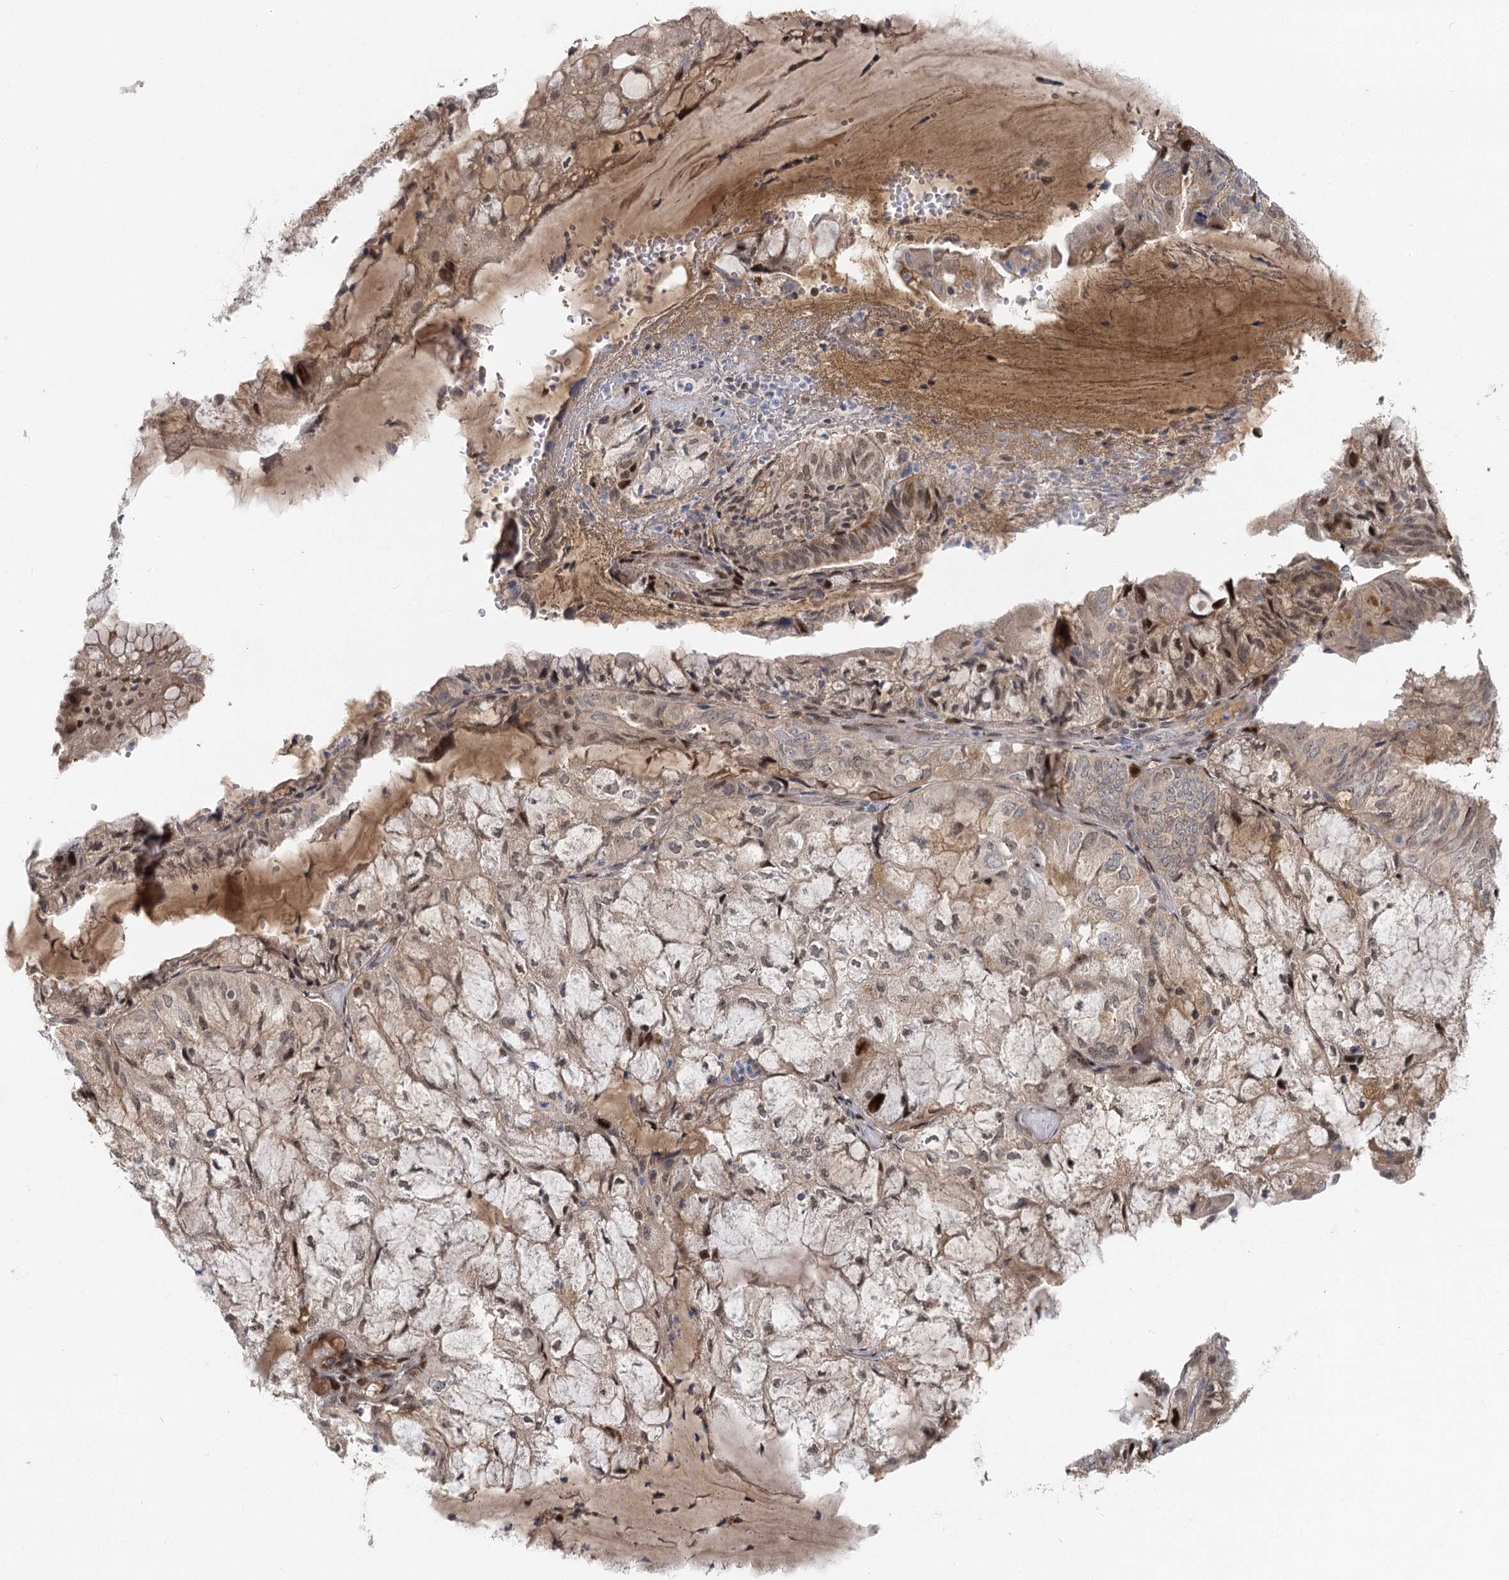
{"staining": {"intensity": "moderate", "quantity": "<25%", "location": "nuclear"}, "tissue": "endometrial cancer", "cell_type": "Tumor cells", "image_type": "cancer", "snomed": [{"axis": "morphology", "description": "Adenocarcinoma, NOS"}, {"axis": "topography", "description": "Endometrium"}], "caption": "A histopathology image of endometrial cancer (adenocarcinoma) stained for a protein shows moderate nuclear brown staining in tumor cells.", "gene": "IL11RA", "patient": {"sex": "female", "age": 81}}